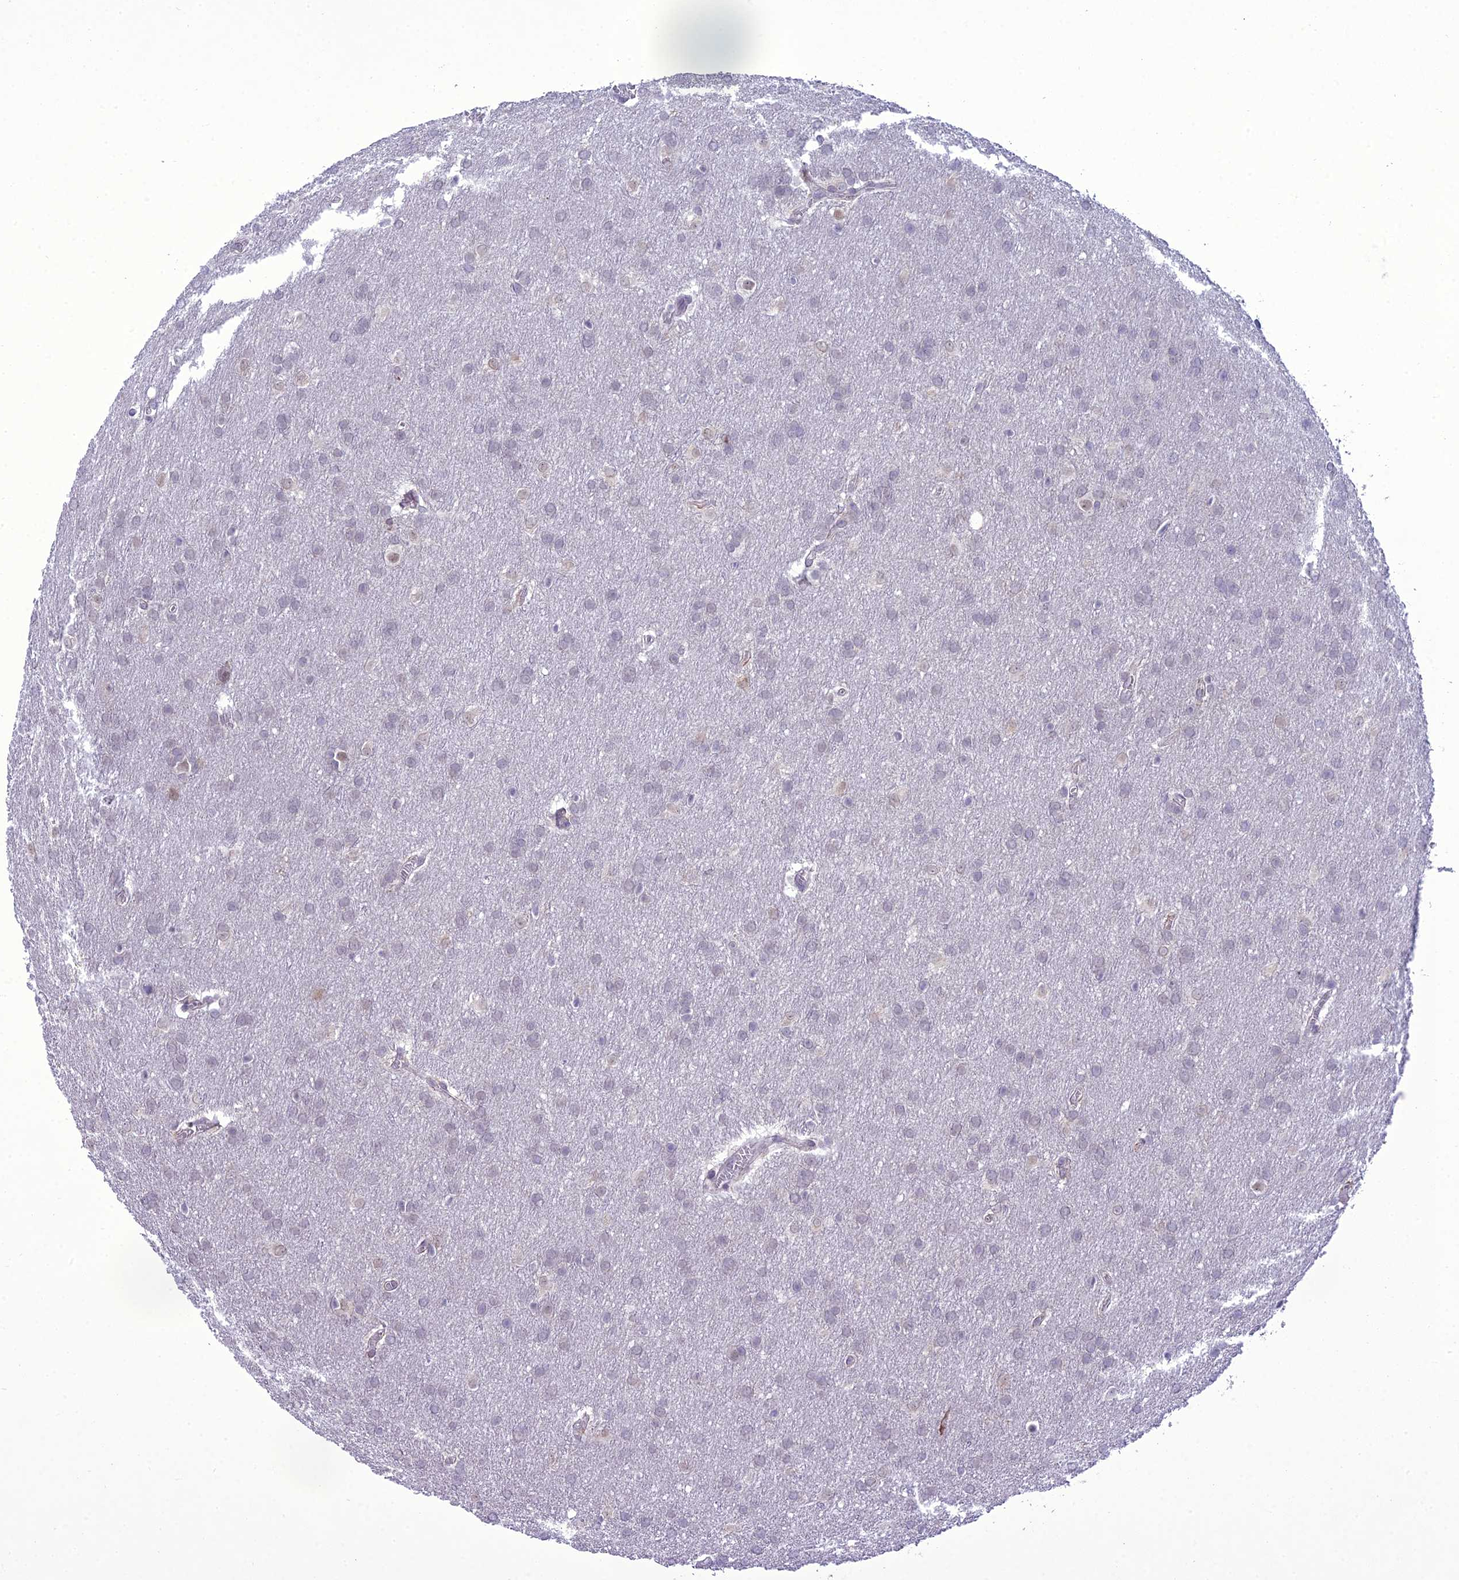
{"staining": {"intensity": "negative", "quantity": "none", "location": "none"}, "tissue": "glioma", "cell_type": "Tumor cells", "image_type": "cancer", "snomed": [{"axis": "morphology", "description": "Glioma, malignant, Low grade"}, {"axis": "topography", "description": "Brain"}], "caption": "Image shows no protein staining in tumor cells of malignant low-grade glioma tissue.", "gene": "NEURL2", "patient": {"sex": "female", "age": 32}}